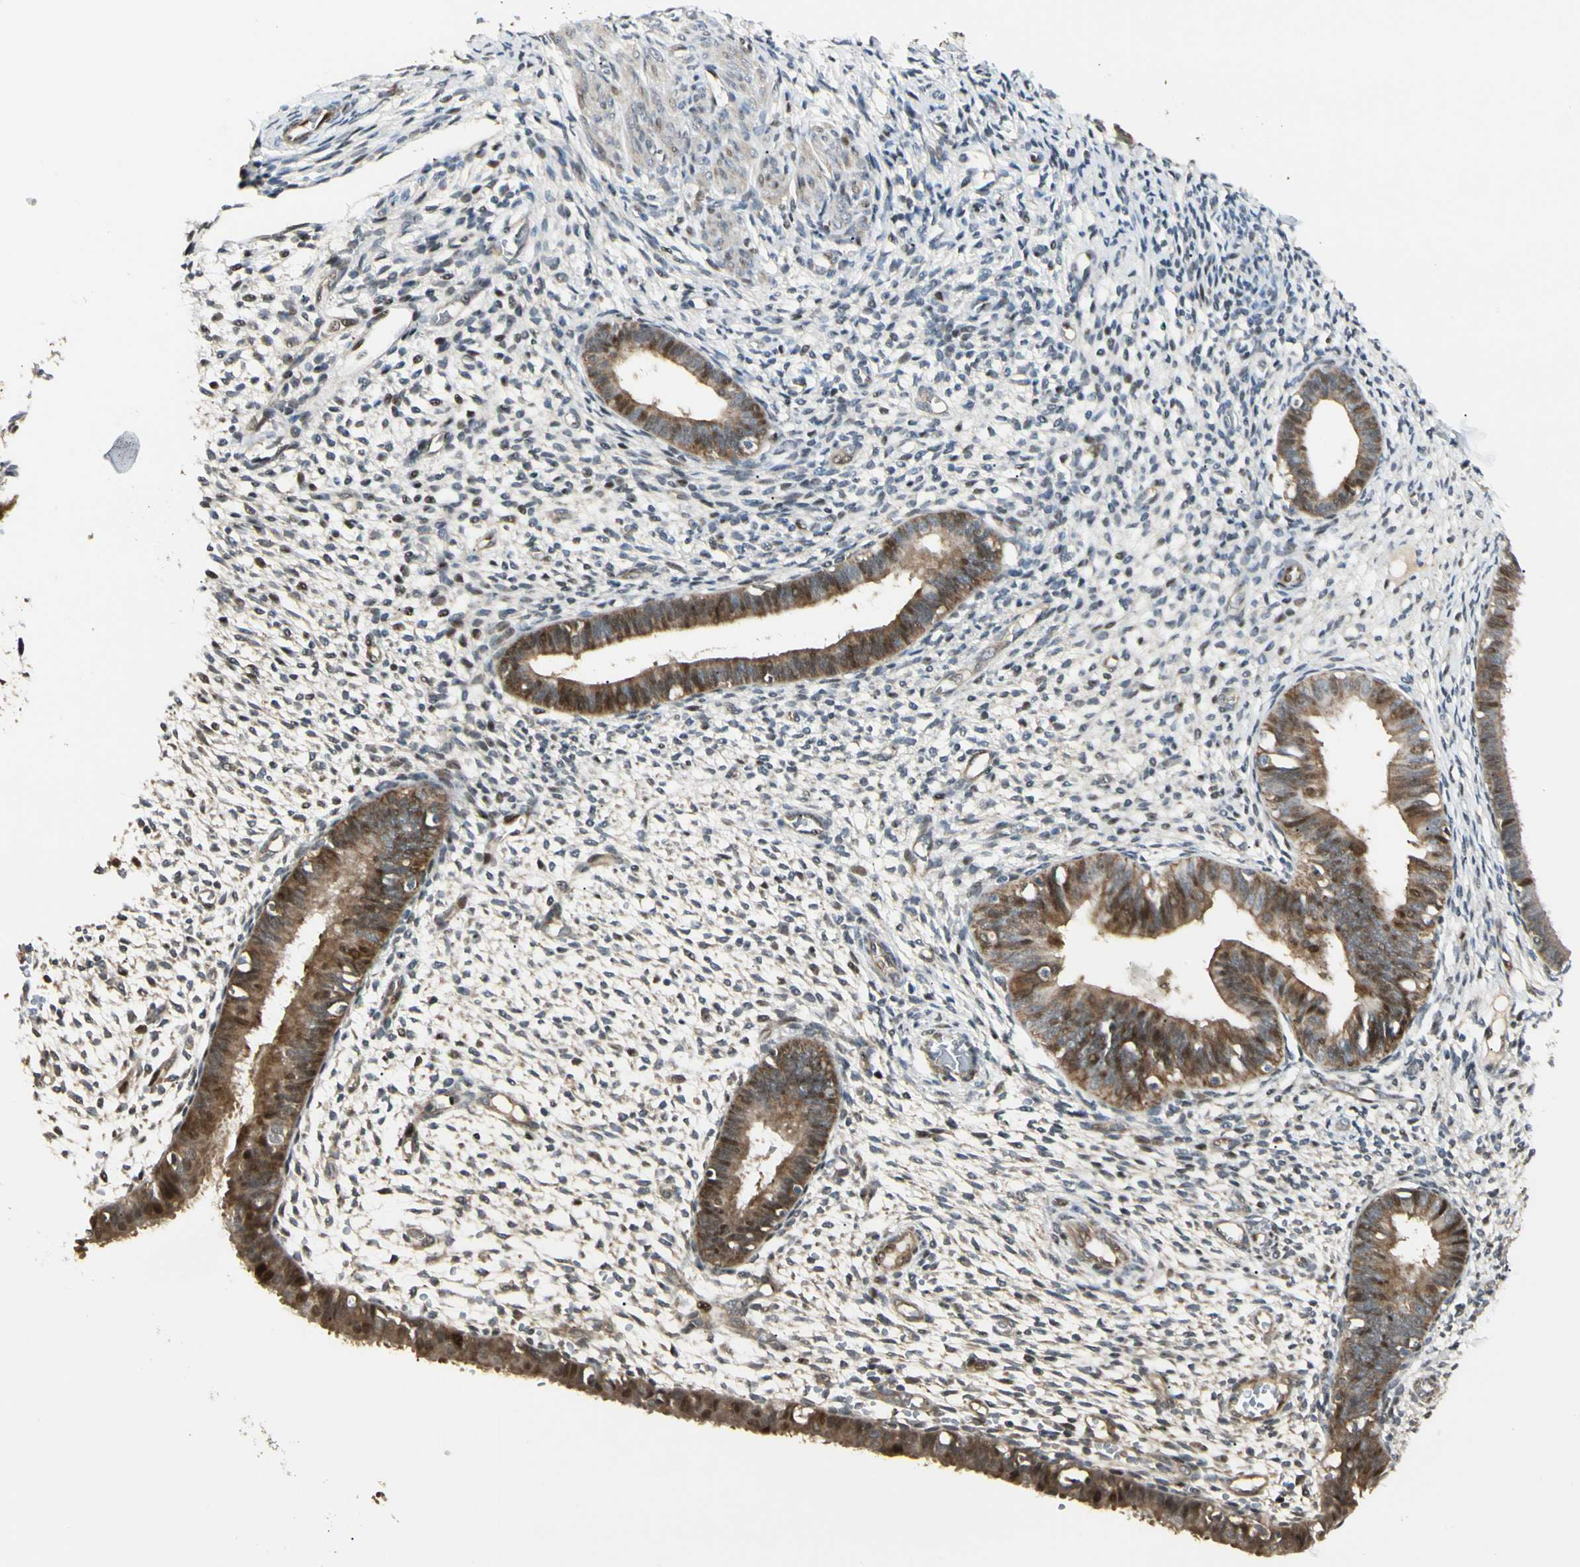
{"staining": {"intensity": "weak", "quantity": "25%-75%", "location": "cytoplasmic/membranous"}, "tissue": "endometrium", "cell_type": "Cells in endometrial stroma", "image_type": "normal", "snomed": [{"axis": "morphology", "description": "Normal tissue, NOS"}, {"axis": "topography", "description": "Endometrium"}], "caption": "The immunohistochemical stain highlights weak cytoplasmic/membranous positivity in cells in endometrial stroma of benign endometrium. Using DAB (3,3'-diaminobenzidine) (brown) and hematoxylin (blue) stains, captured at high magnification using brightfield microscopy.", "gene": "P3H2", "patient": {"sex": "female", "age": 61}}